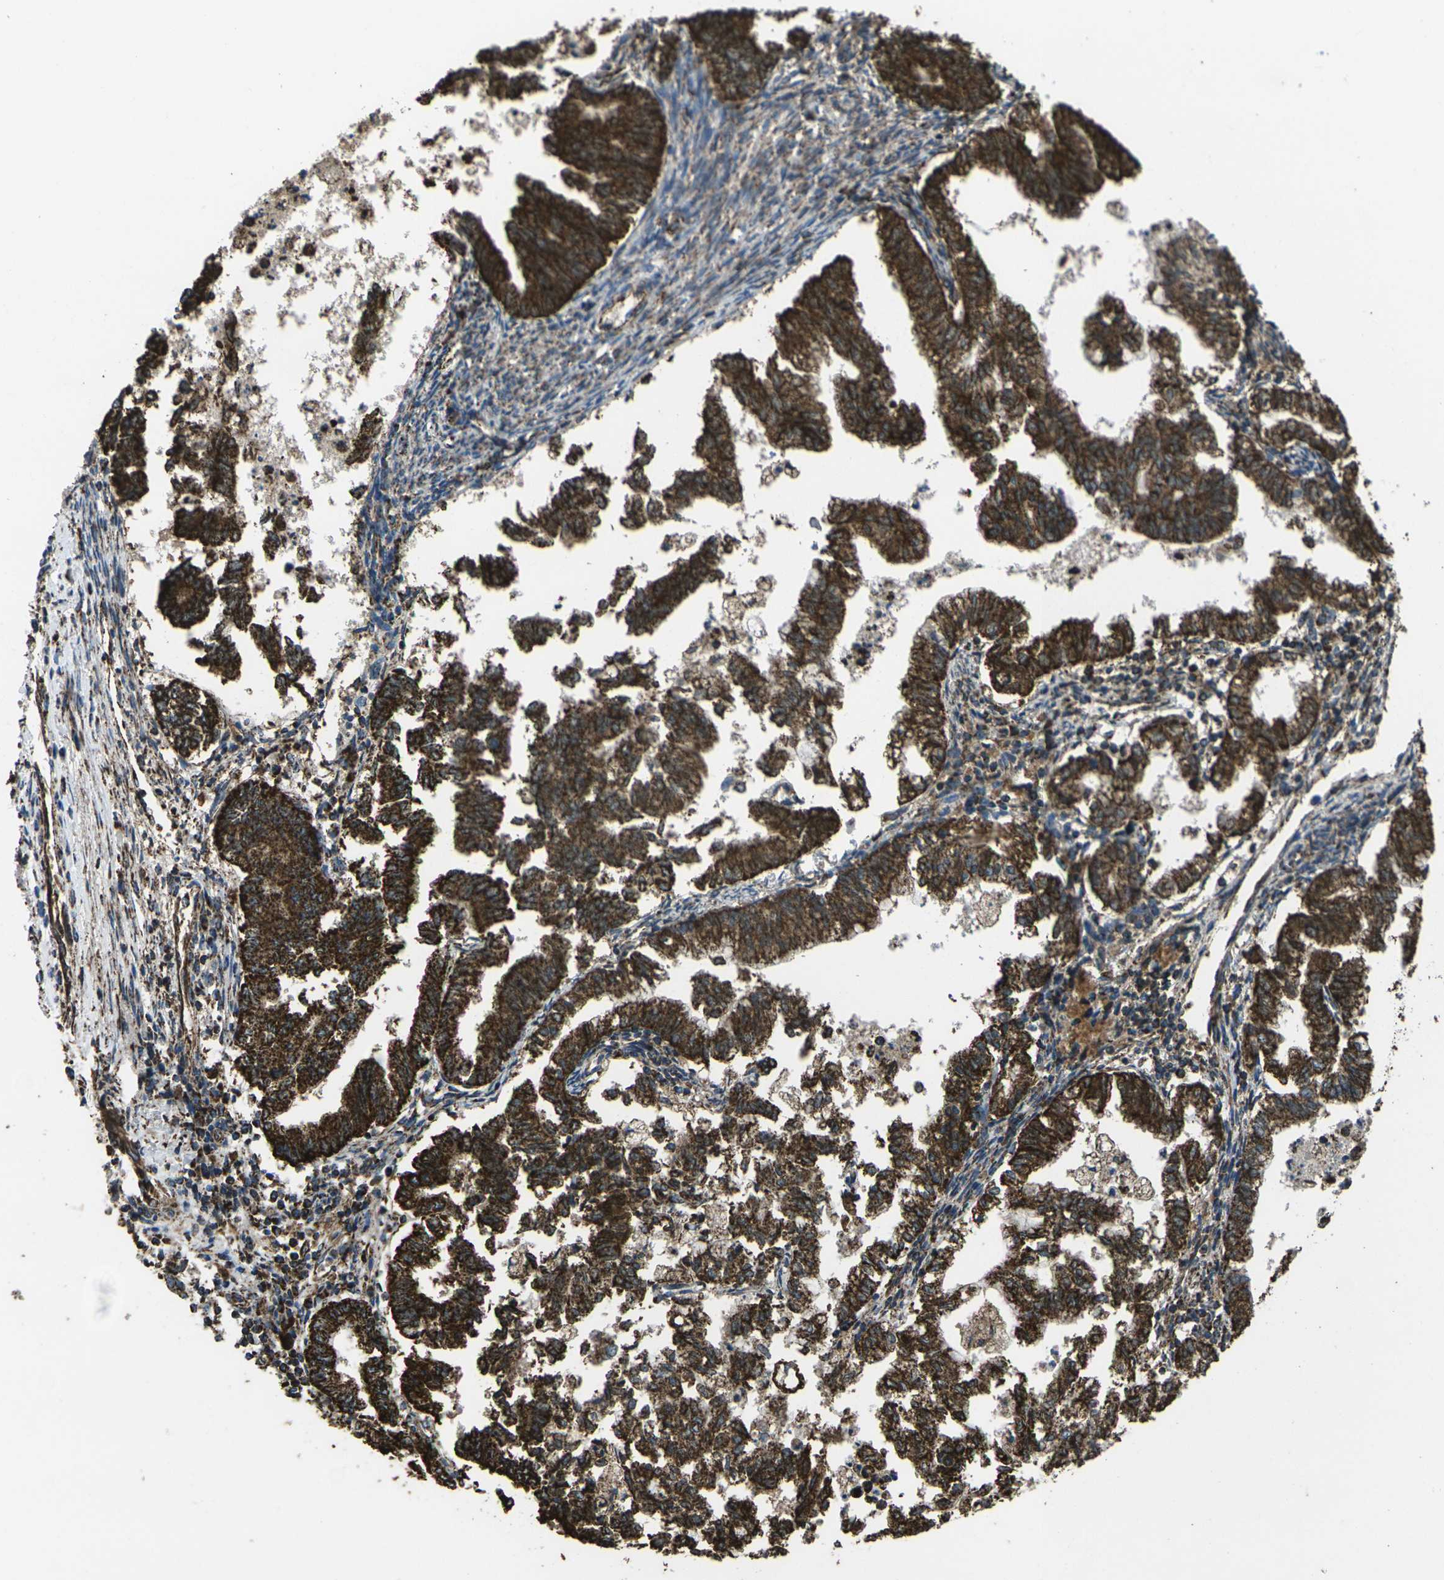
{"staining": {"intensity": "strong", "quantity": ">75%", "location": "cytoplasmic/membranous"}, "tissue": "endometrial cancer", "cell_type": "Tumor cells", "image_type": "cancer", "snomed": [{"axis": "morphology", "description": "Necrosis, NOS"}, {"axis": "morphology", "description": "Adenocarcinoma, NOS"}, {"axis": "topography", "description": "Endometrium"}], "caption": "This histopathology image demonstrates IHC staining of endometrial cancer (adenocarcinoma), with high strong cytoplasmic/membranous expression in approximately >75% of tumor cells.", "gene": "KLHL5", "patient": {"sex": "female", "age": 79}}